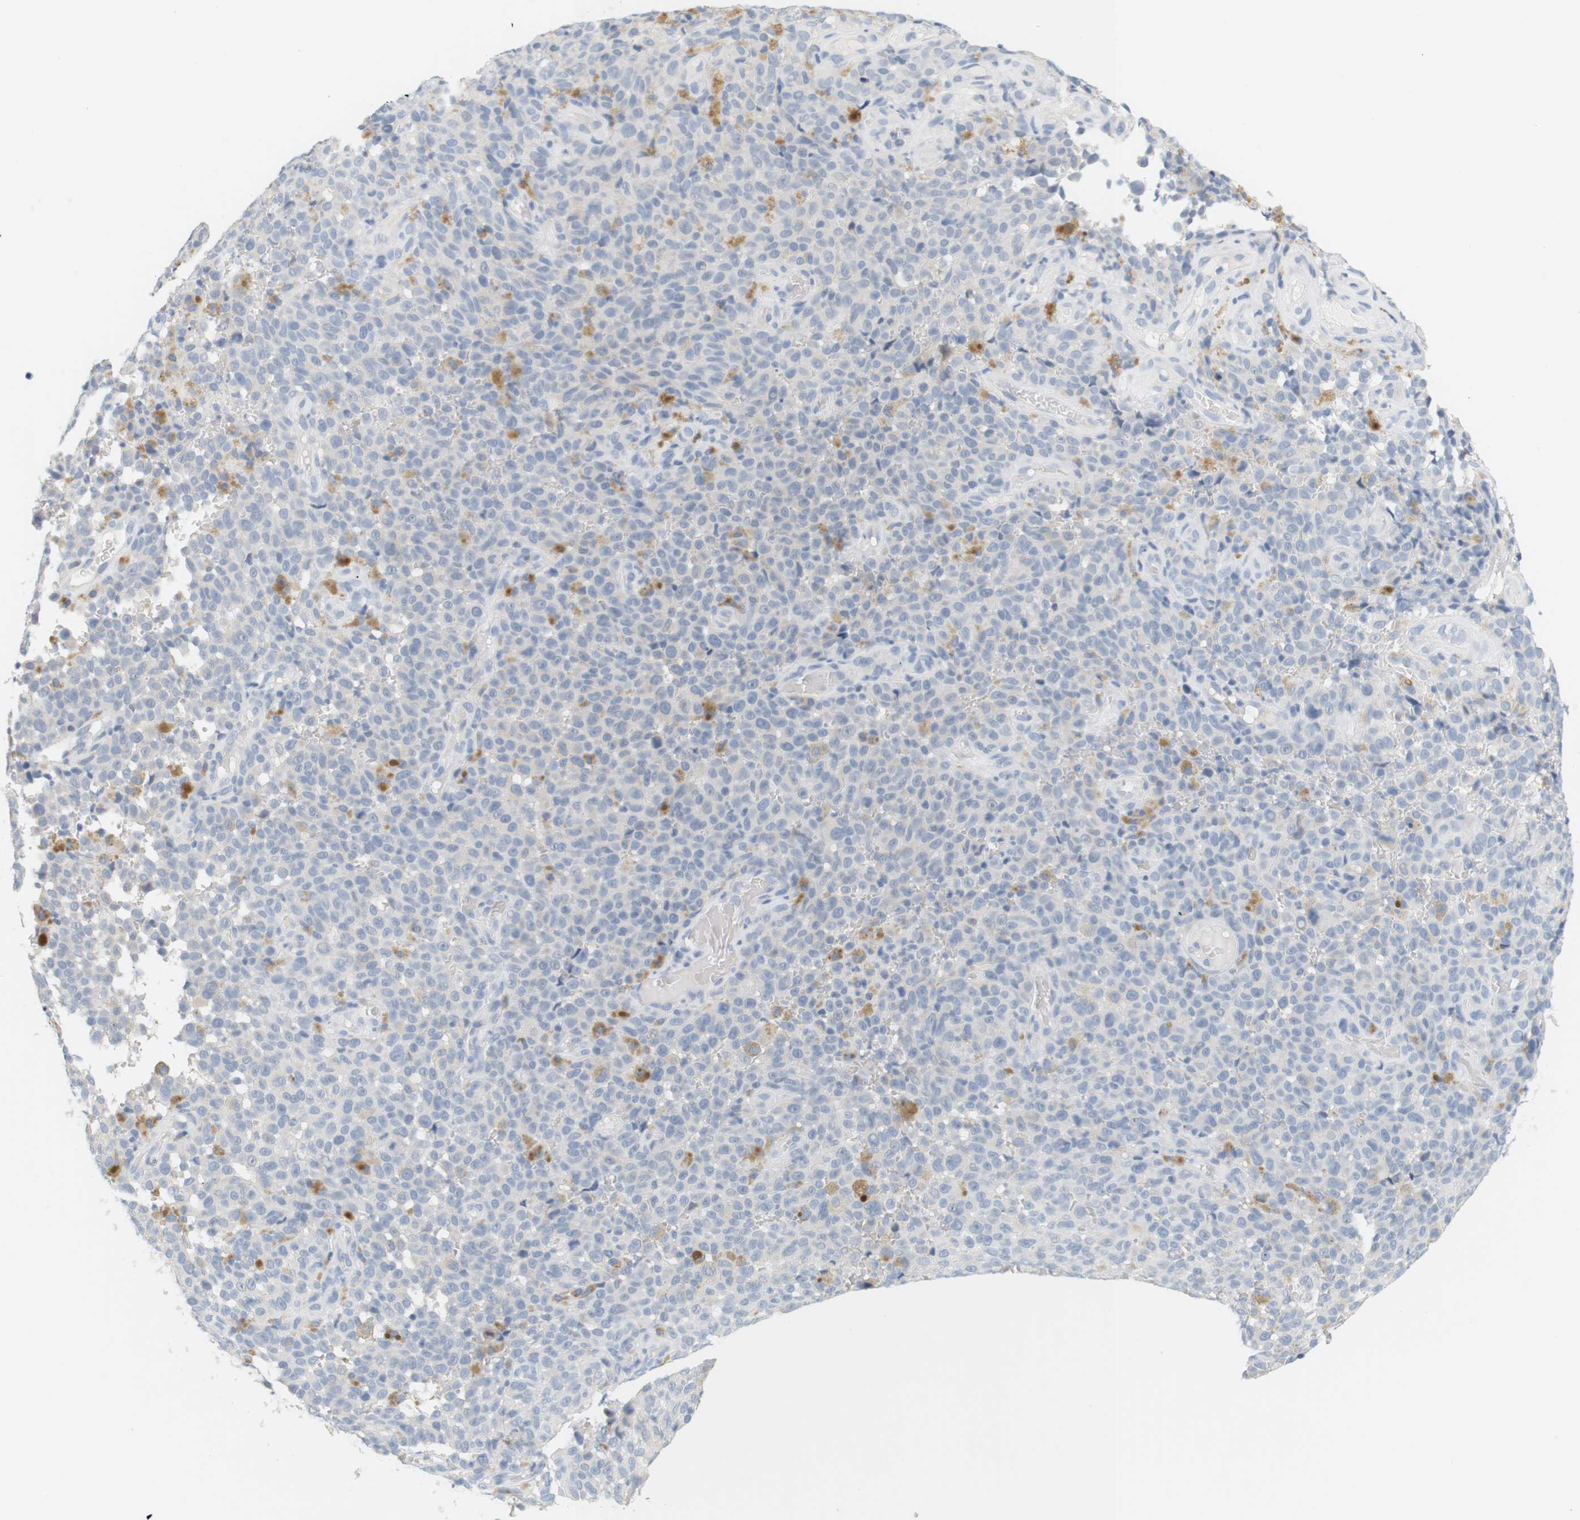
{"staining": {"intensity": "negative", "quantity": "none", "location": "none"}, "tissue": "melanoma", "cell_type": "Tumor cells", "image_type": "cancer", "snomed": [{"axis": "morphology", "description": "Malignant melanoma, NOS"}, {"axis": "topography", "description": "Skin"}], "caption": "Immunohistochemistry image of human malignant melanoma stained for a protein (brown), which reveals no positivity in tumor cells.", "gene": "OPRM1", "patient": {"sex": "female", "age": 82}}